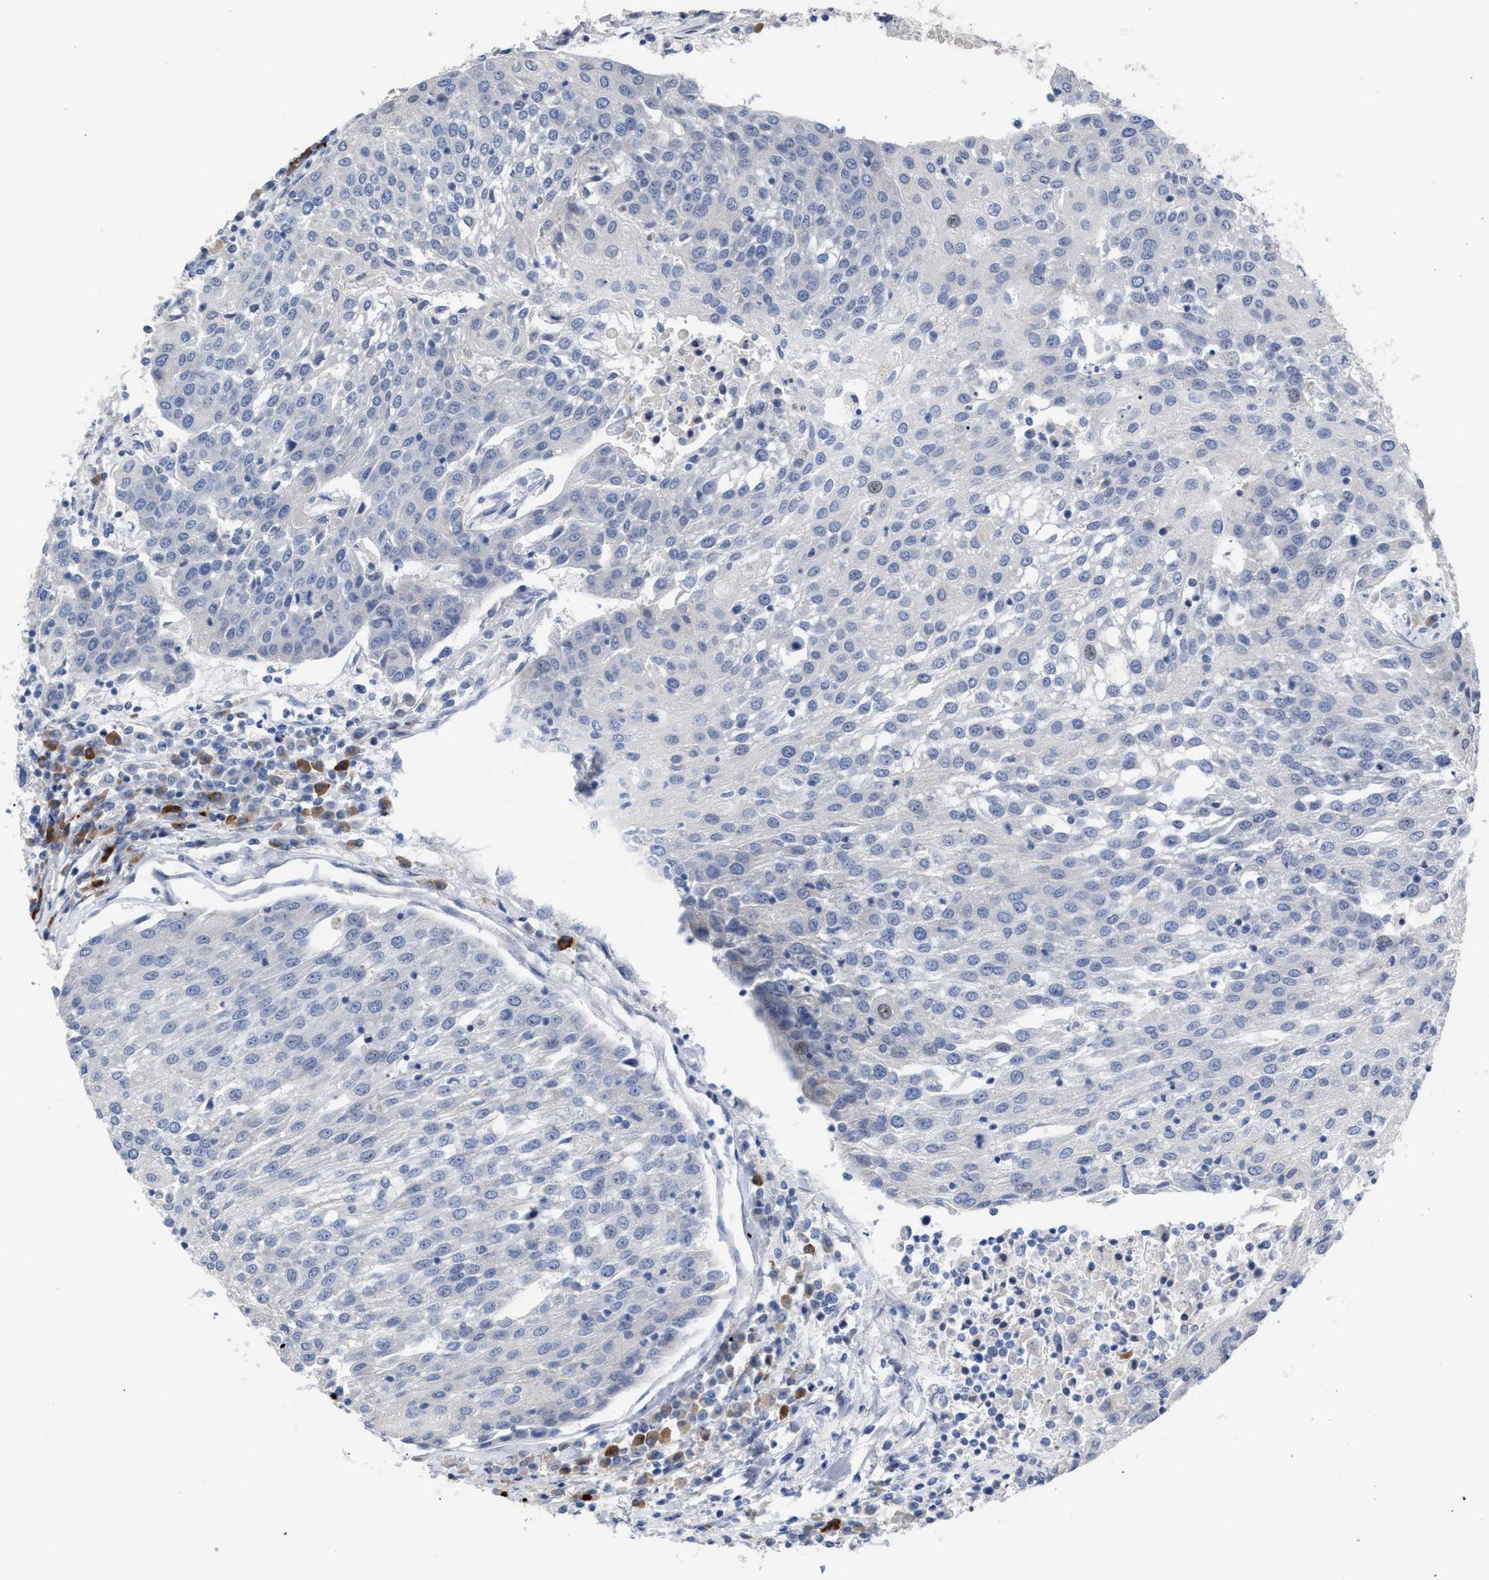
{"staining": {"intensity": "negative", "quantity": "none", "location": "none"}, "tissue": "urothelial cancer", "cell_type": "Tumor cells", "image_type": "cancer", "snomed": [{"axis": "morphology", "description": "Urothelial carcinoma, High grade"}, {"axis": "topography", "description": "Urinary bladder"}], "caption": "Immunohistochemical staining of high-grade urothelial carcinoma exhibits no significant positivity in tumor cells.", "gene": "RNF135", "patient": {"sex": "female", "age": 85}}